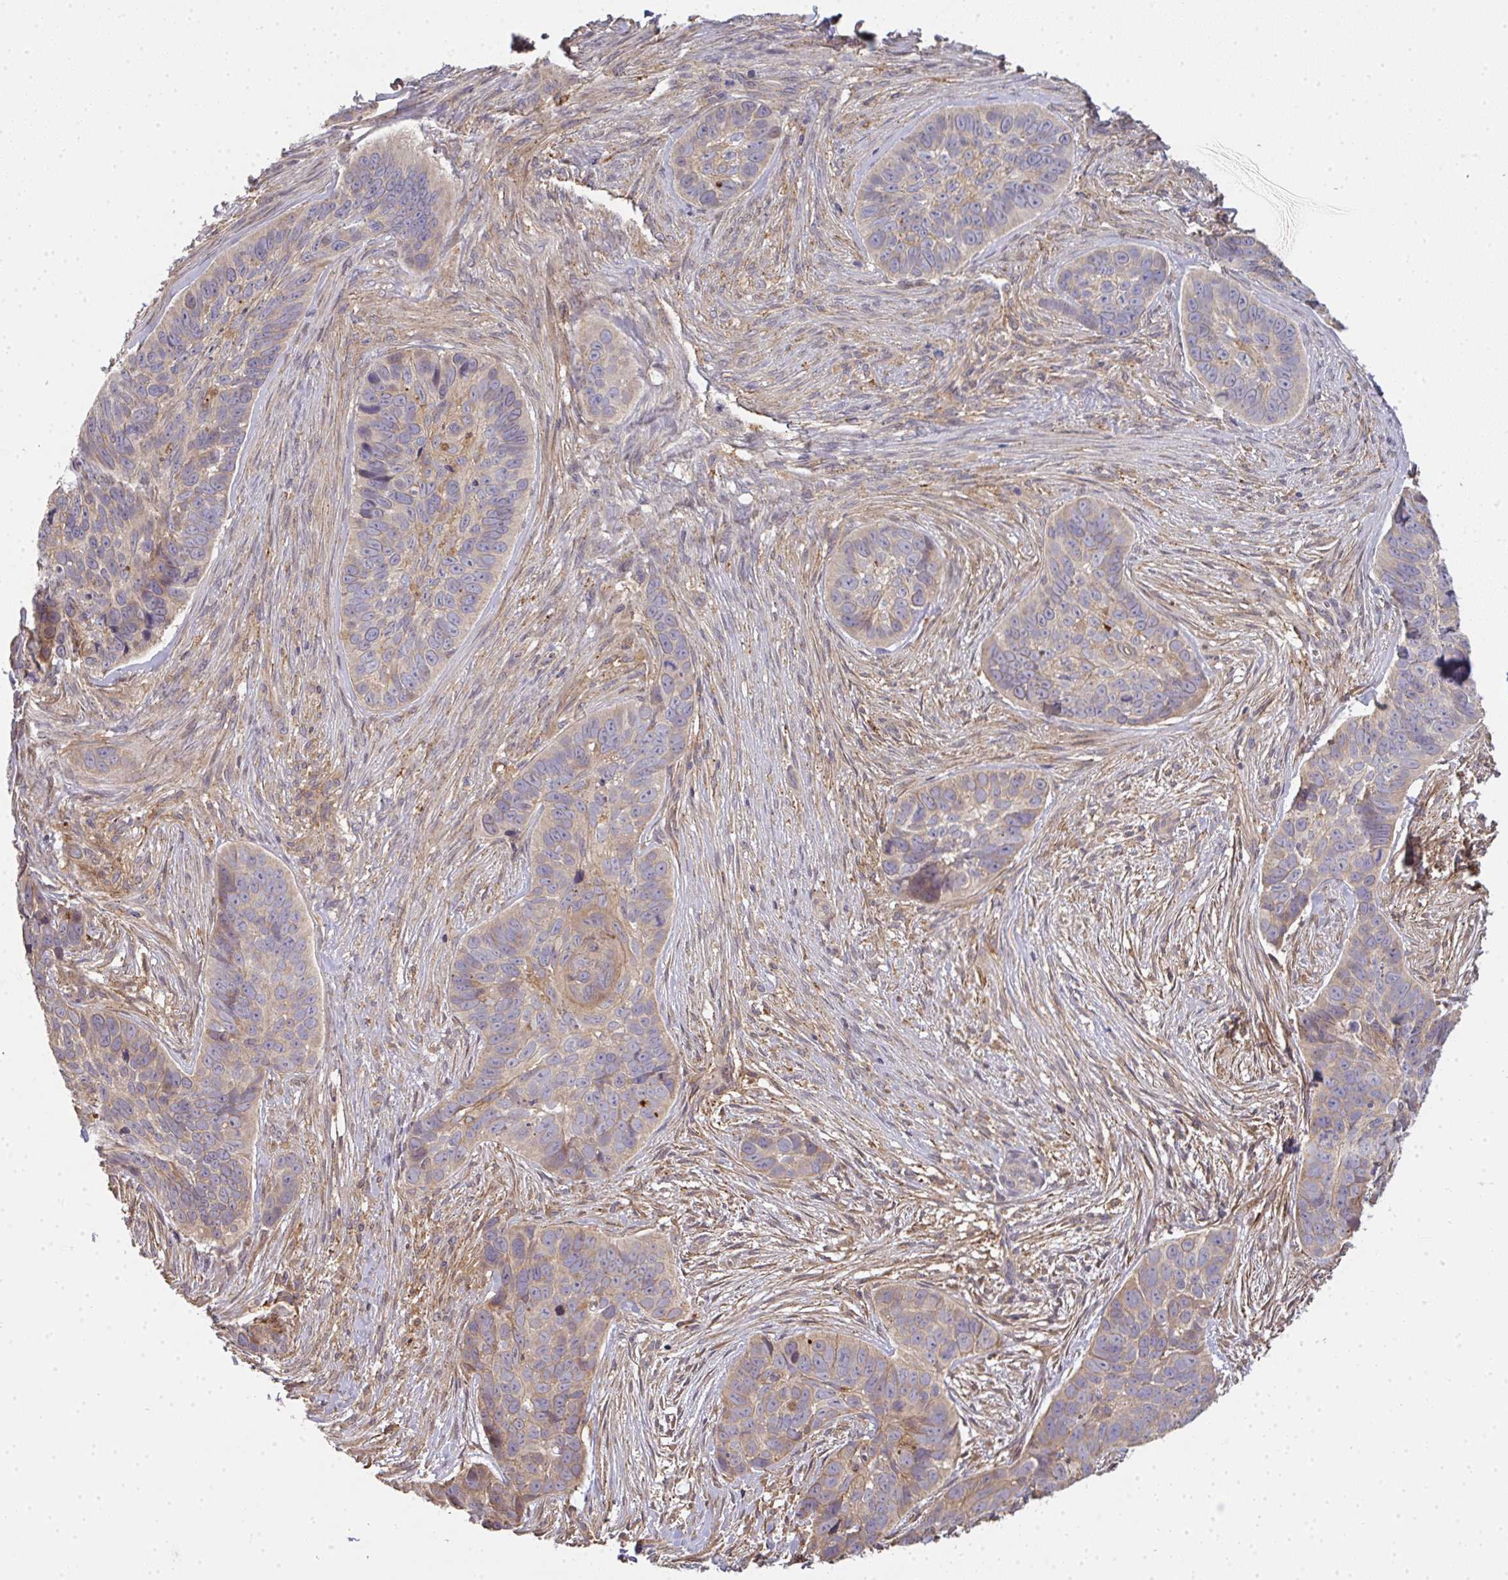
{"staining": {"intensity": "moderate", "quantity": "<25%", "location": "cytoplasmic/membranous"}, "tissue": "skin cancer", "cell_type": "Tumor cells", "image_type": "cancer", "snomed": [{"axis": "morphology", "description": "Basal cell carcinoma"}, {"axis": "topography", "description": "Skin"}], "caption": "Basal cell carcinoma (skin) was stained to show a protein in brown. There is low levels of moderate cytoplasmic/membranous positivity in about <25% of tumor cells.", "gene": "EEF1AKMT1", "patient": {"sex": "female", "age": 82}}